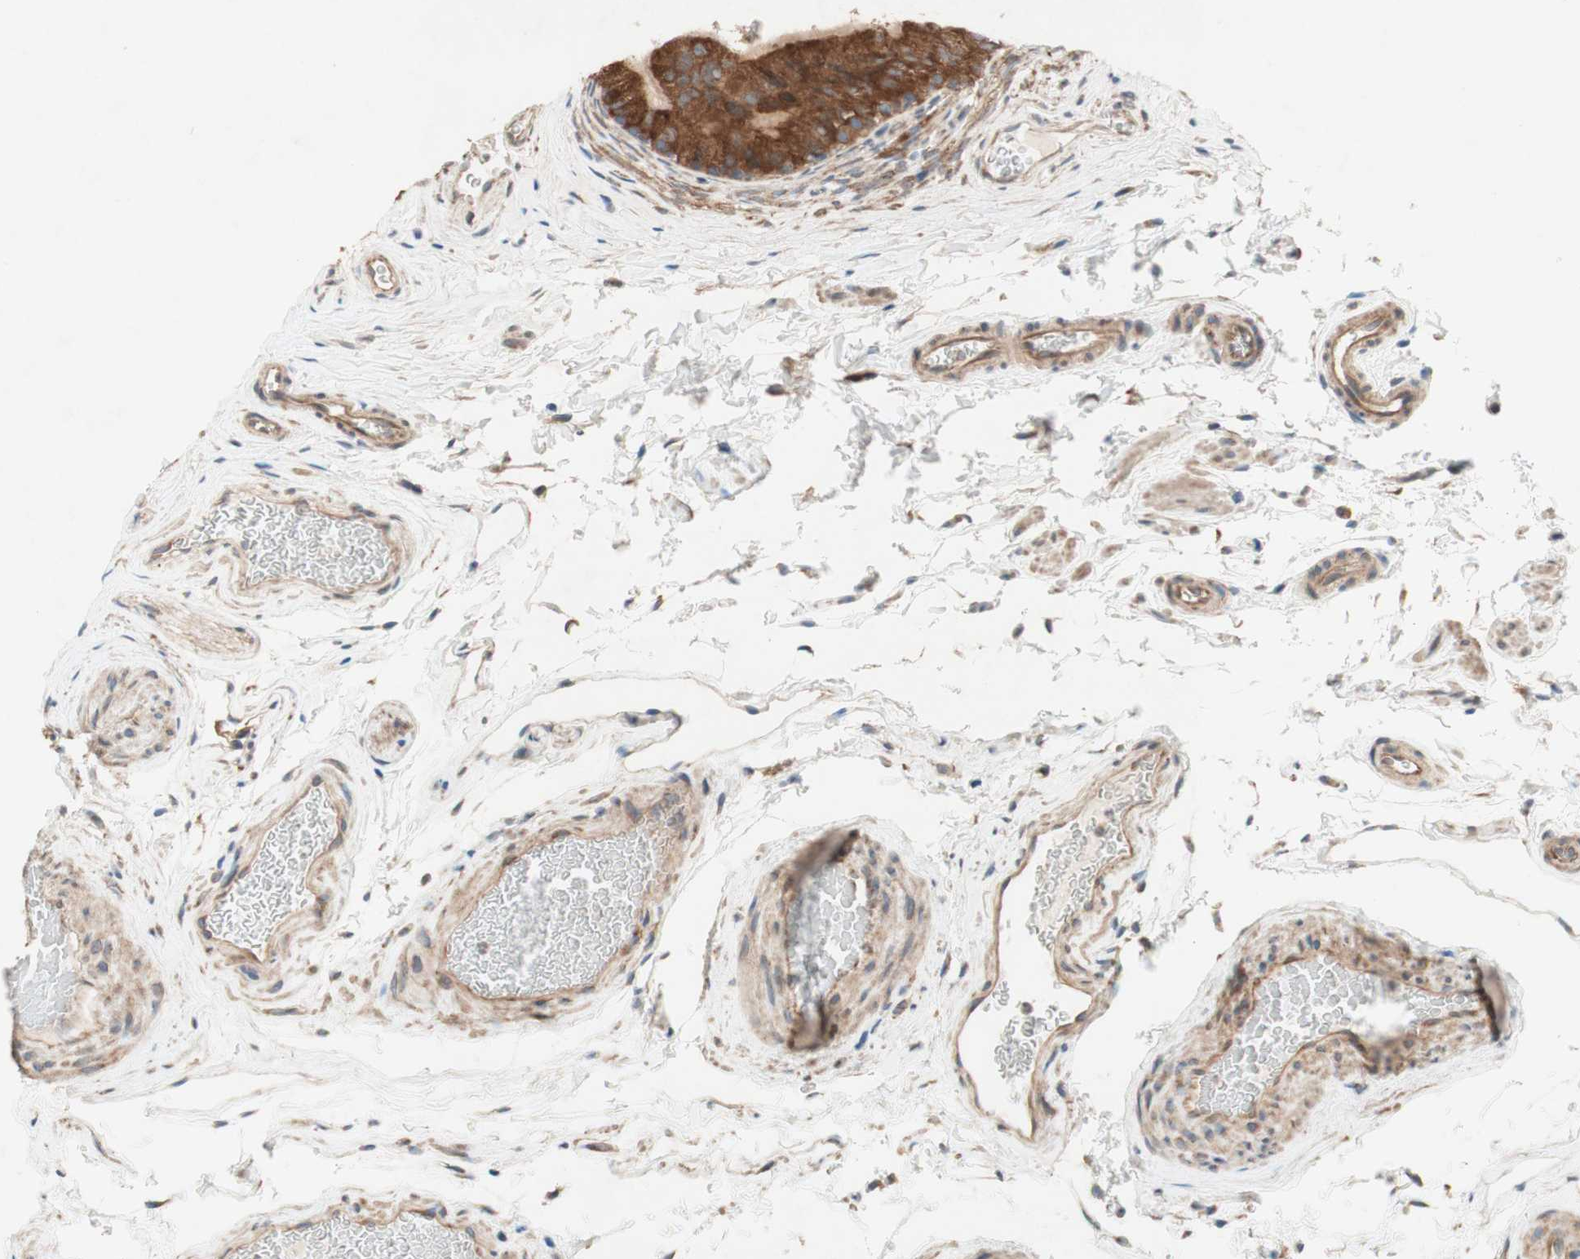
{"staining": {"intensity": "strong", "quantity": ">75%", "location": "cytoplasmic/membranous"}, "tissue": "epididymis", "cell_type": "Glandular cells", "image_type": "normal", "snomed": [{"axis": "morphology", "description": "Normal tissue, NOS"}, {"axis": "topography", "description": "Epididymis"}], "caption": "Immunohistochemistry (IHC) histopathology image of benign epididymis: human epididymis stained using immunohistochemistry (IHC) shows high levels of strong protein expression localized specifically in the cytoplasmic/membranous of glandular cells, appearing as a cytoplasmic/membranous brown color.", "gene": "SOCS2", "patient": {"sex": "male", "age": 36}}